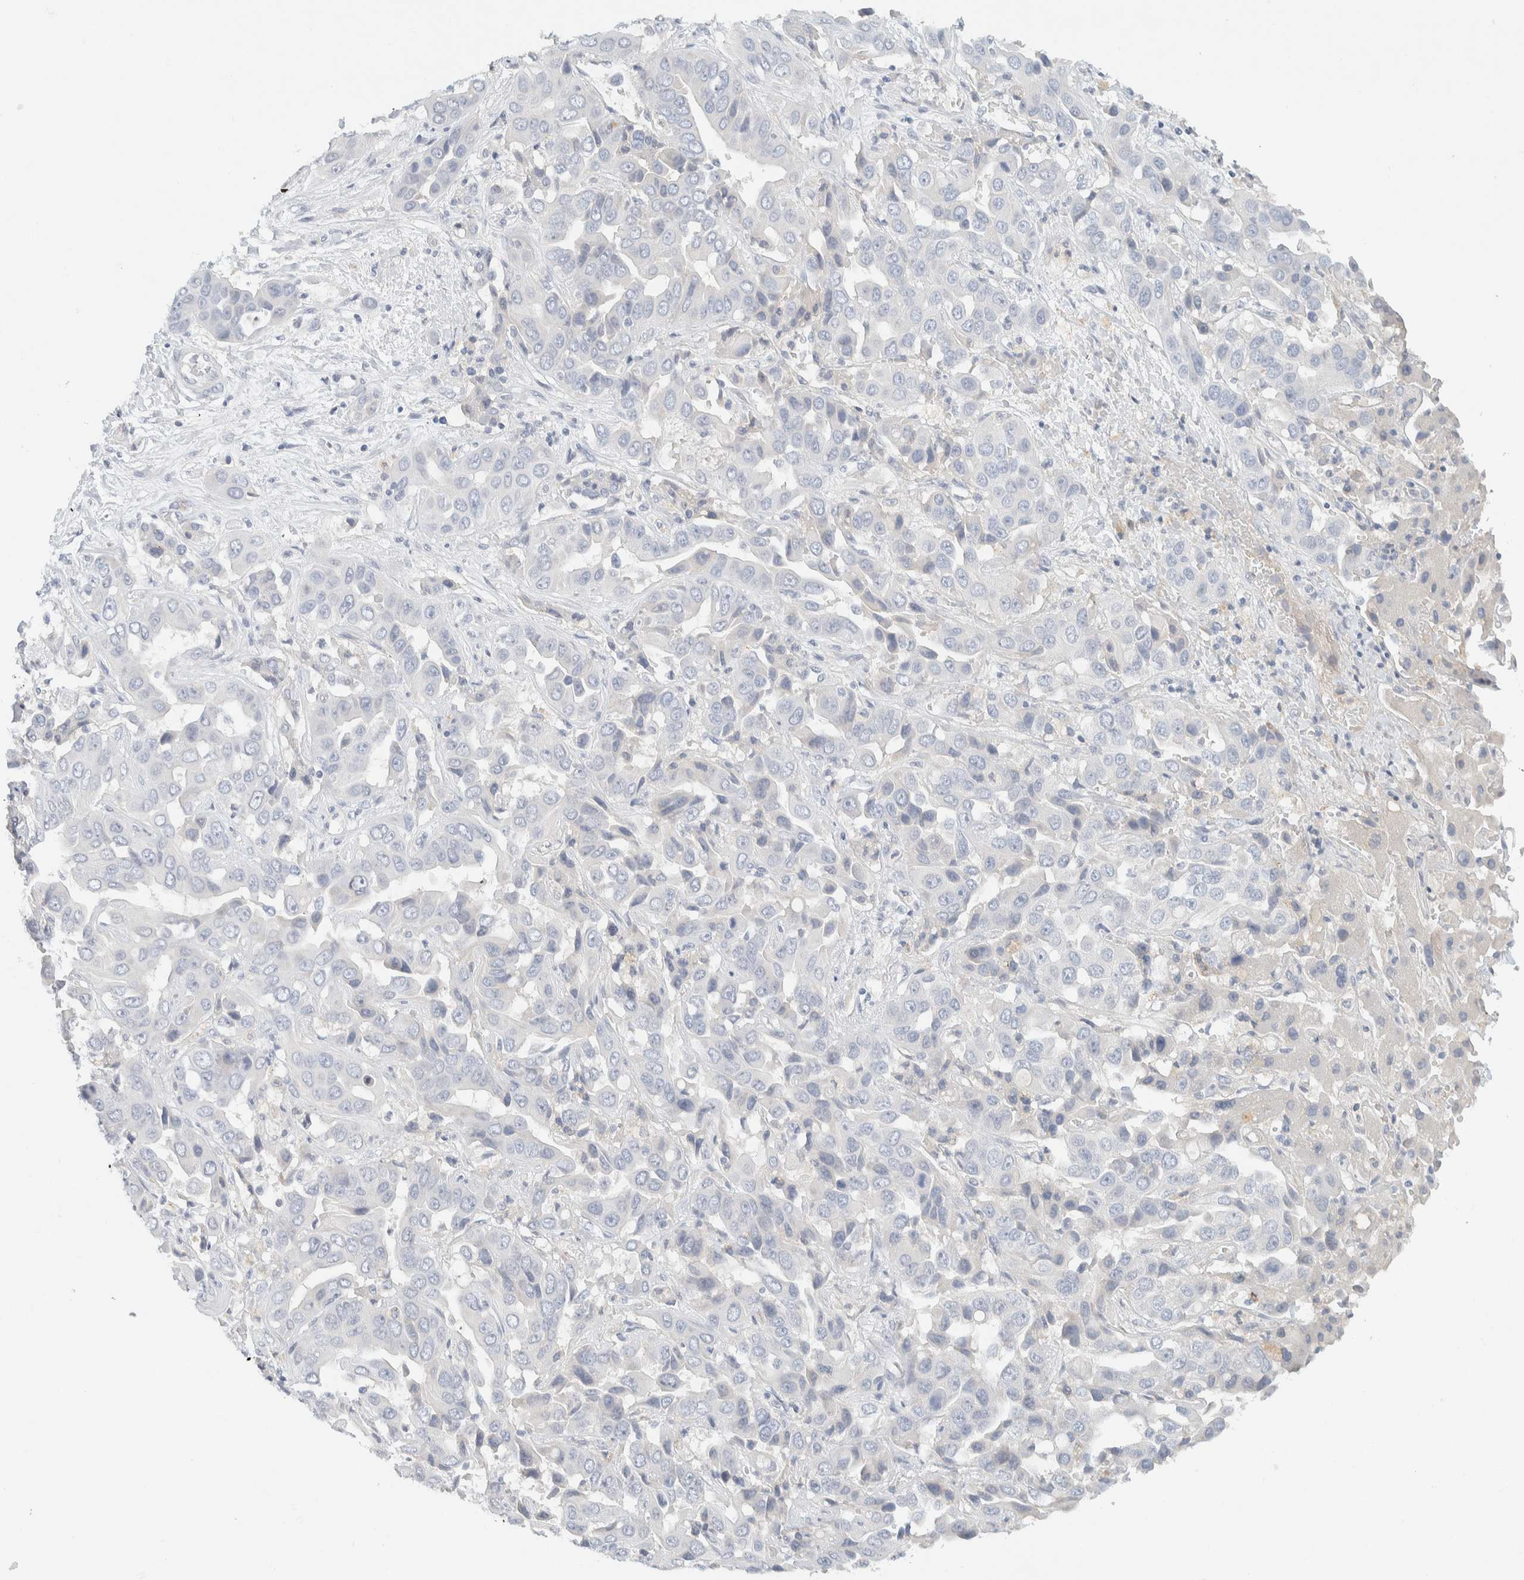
{"staining": {"intensity": "negative", "quantity": "none", "location": "none"}, "tissue": "liver cancer", "cell_type": "Tumor cells", "image_type": "cancer", "snomed": [{"axis": "morphology", "description": "Cholangiocarcinoma"}, {"axis": "topography", "description": "Liver"}], "caption": "Immunohistochemical staining of human liver cancer (cholangiocarcinoma) exhibits no significant expression in tumor cells. (Immunohistochemistry (ihc), brightfield microscopy, high magnification).", "gene": "ALOX12B", "patient": {"sex": "female", "age": 52}}